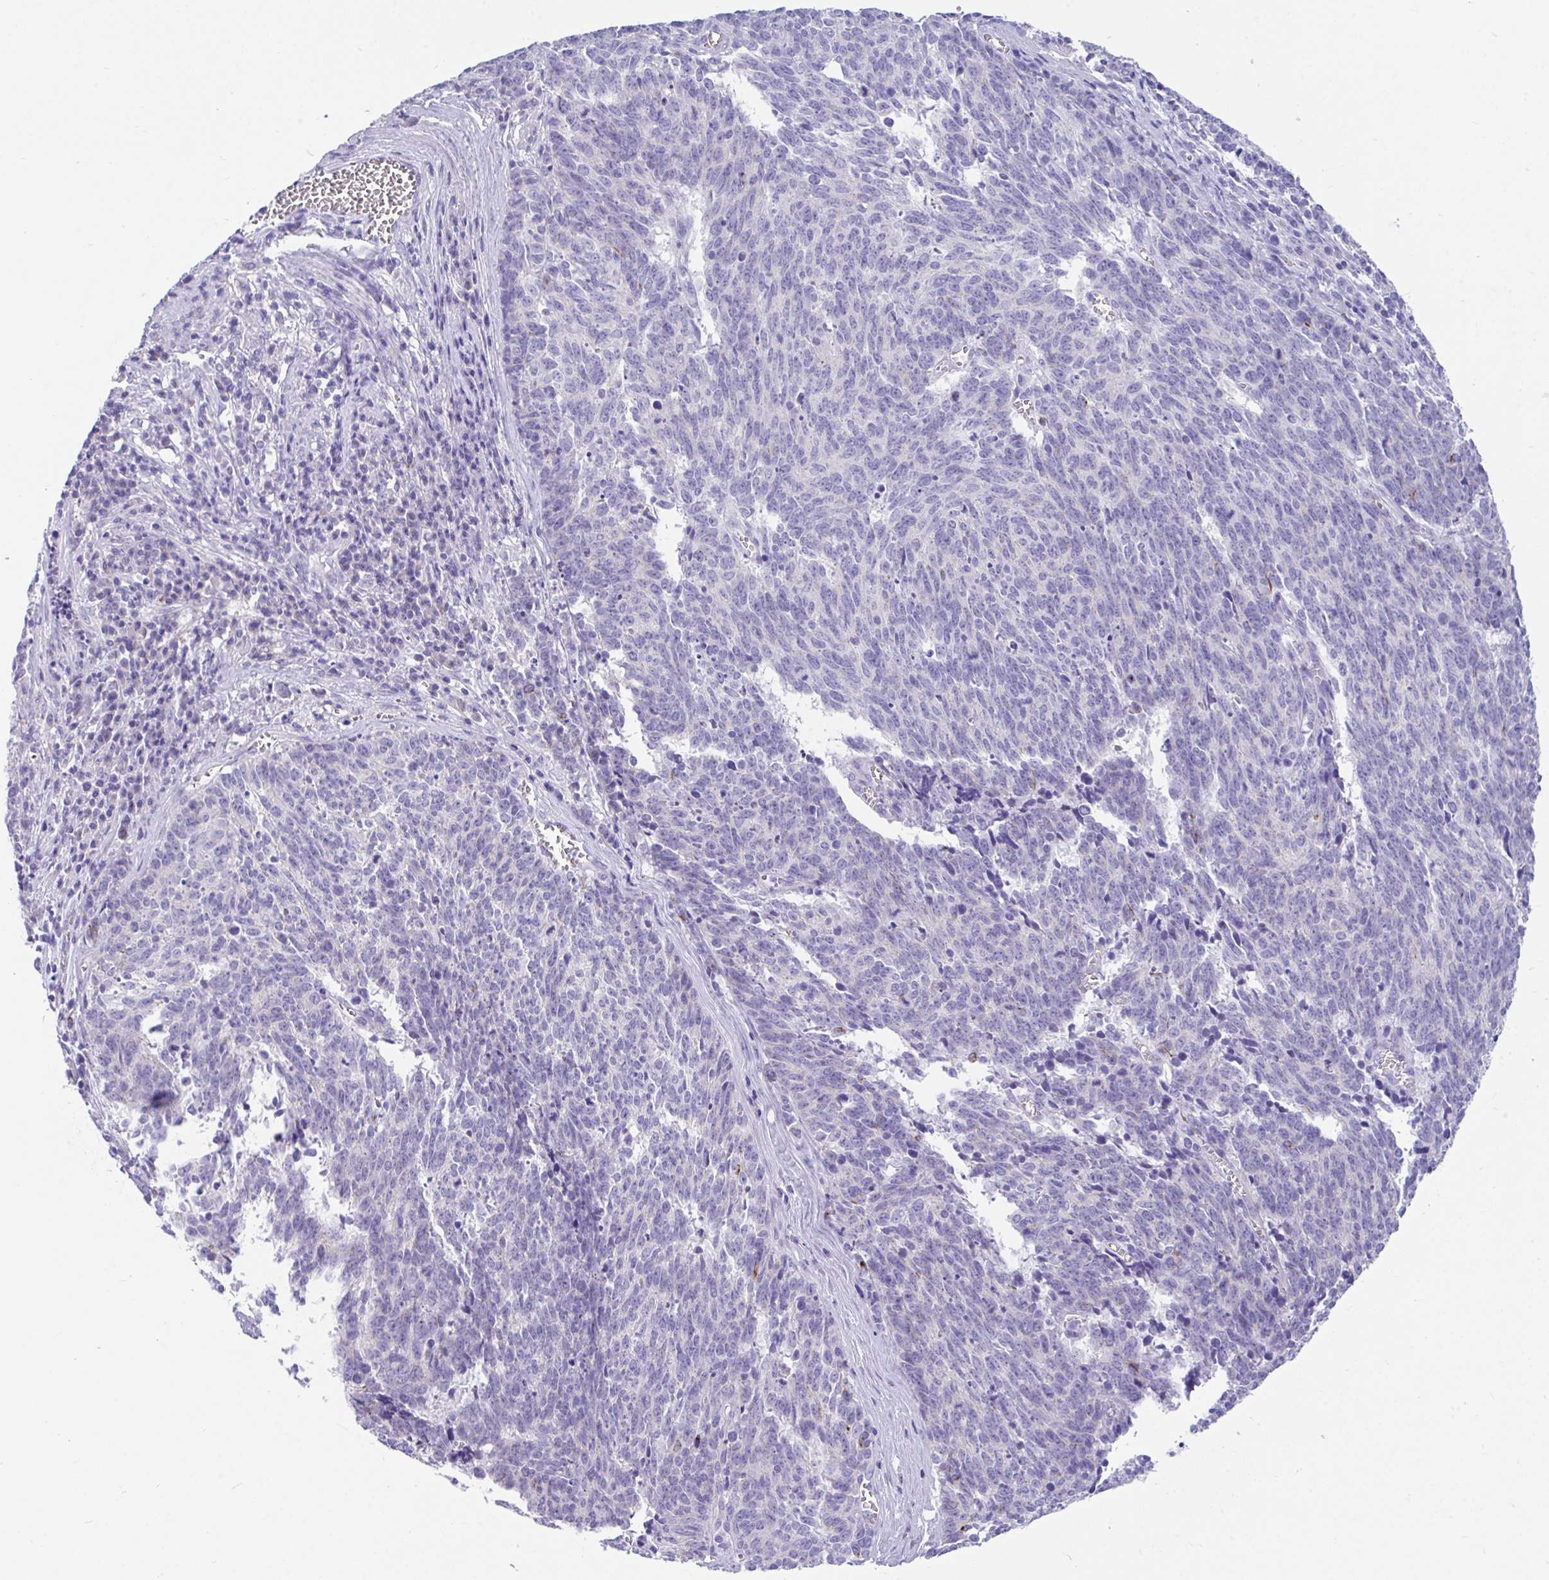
{"staining": {"intensity": "negative", "quantity": "none", "location": "none"}, "tissue": "cervical cancer", "cell_type": "Tumor cells", "image_type": "cancer", "snomed": [{"axis": "morphology", "description": "Squamous cell carcinoma, NOS"}, {"axis": "topography", "description": "Cervix"}], "caption": "High magnification brightfield microscopy of cervical squamous cell carcinoma stained with DAB (brown) and counterstained with hematoxylin (blue): tumor cells show no significant staining. The staining is performed using DAB (3,3'-diaminobenzidine) brown chromogen with nuclei counter-stained in using hematoxylin.", "gene": "CCSAP", "patient": {"sex": "female", "age": 29}}